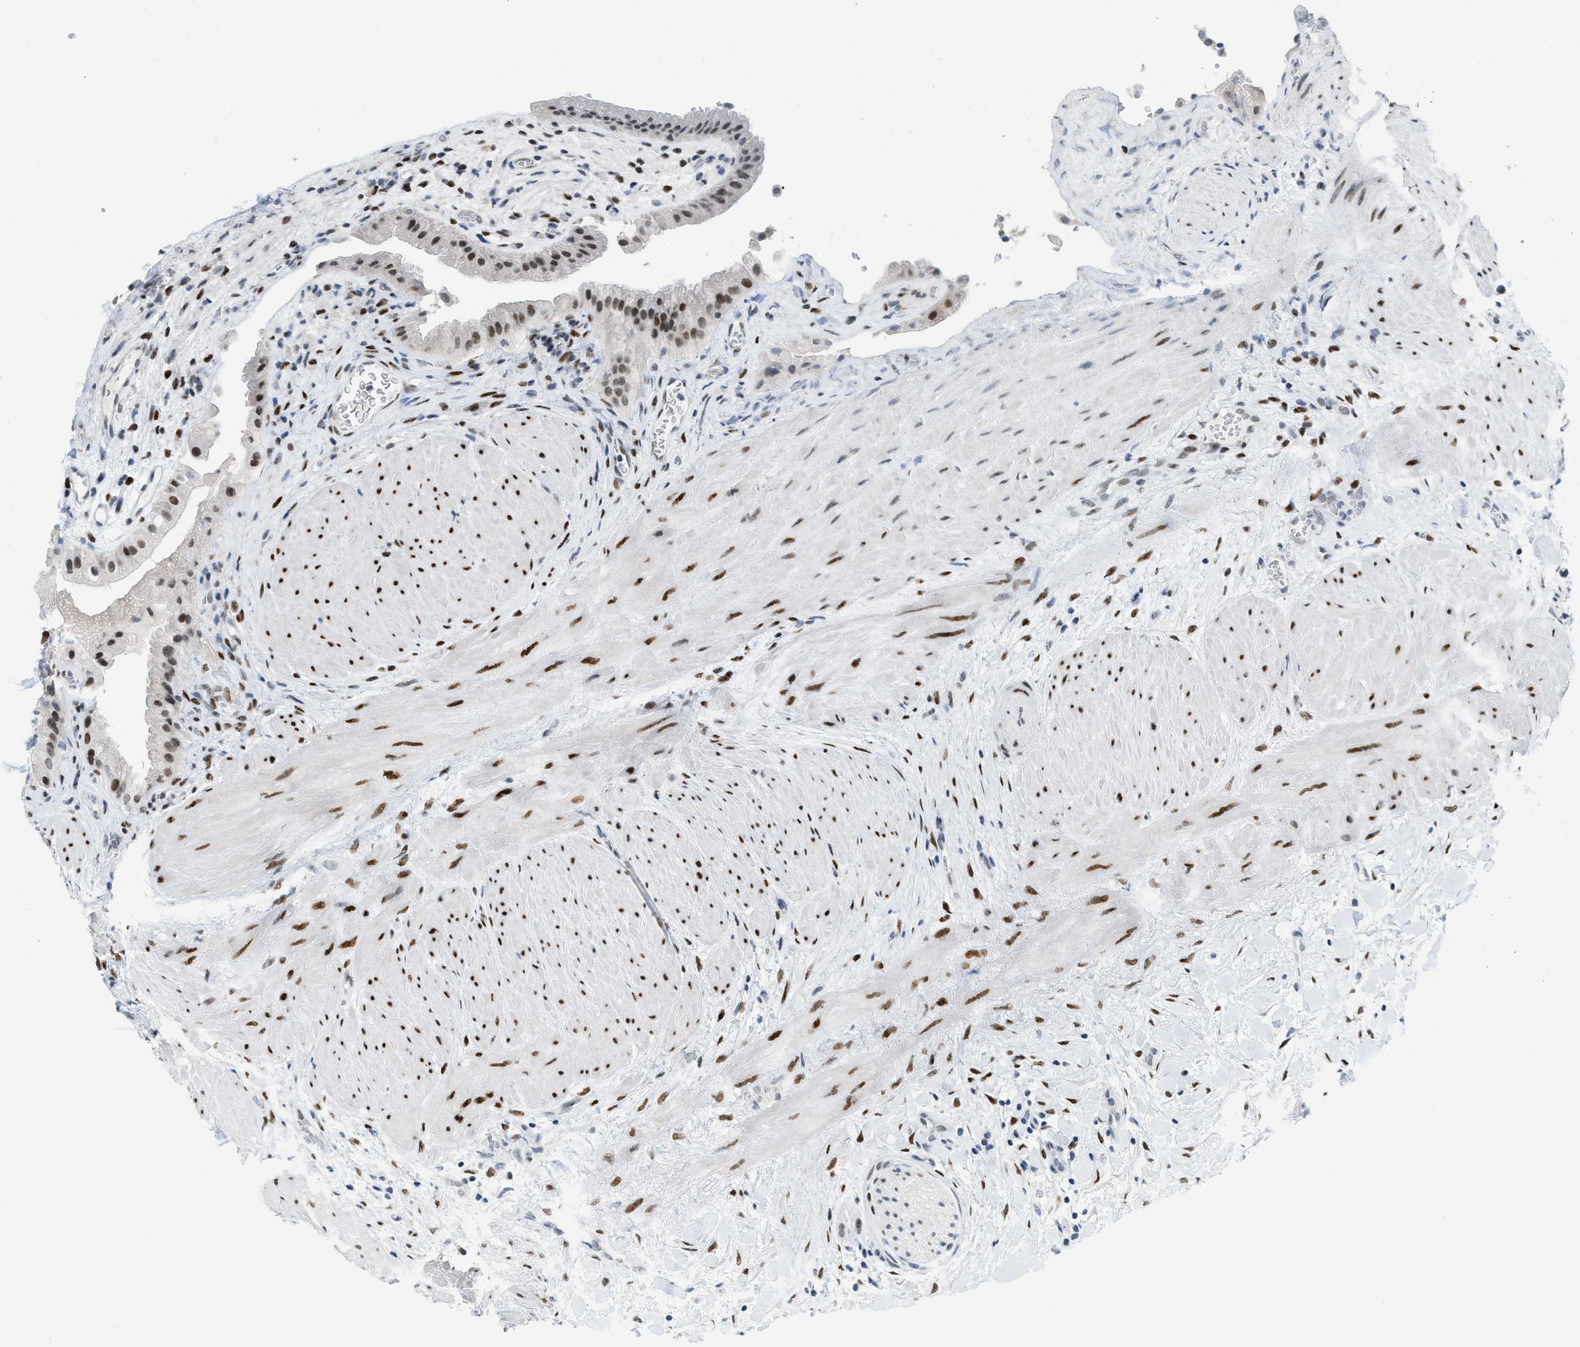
{"staining": {"intensity": "moderate", "quantity": "25%-75%", "location": "nuclear"}, "tissue": "gallbladder", "cell_type": "Glandular cells", "image_type": "normal", "snomed": [{"axis": "morphology", "description": "Normal tissue, NOS"}, {"axis": "topography", "description": "Gallbladder"}], "caption": "An immunohistochemistry micrograph of benign tissue is shown. Protein staining in brown labels moderate nuclear positivity in gallbladder within glandular cells. Using DAB (3,3'-diaminobenzidine) (brown) and hematoxylin (blue) stains, captured at high magnification using brightfield microscopy.", "gene": "PBX1", "patient": {"sex": "male", "age": 49}}